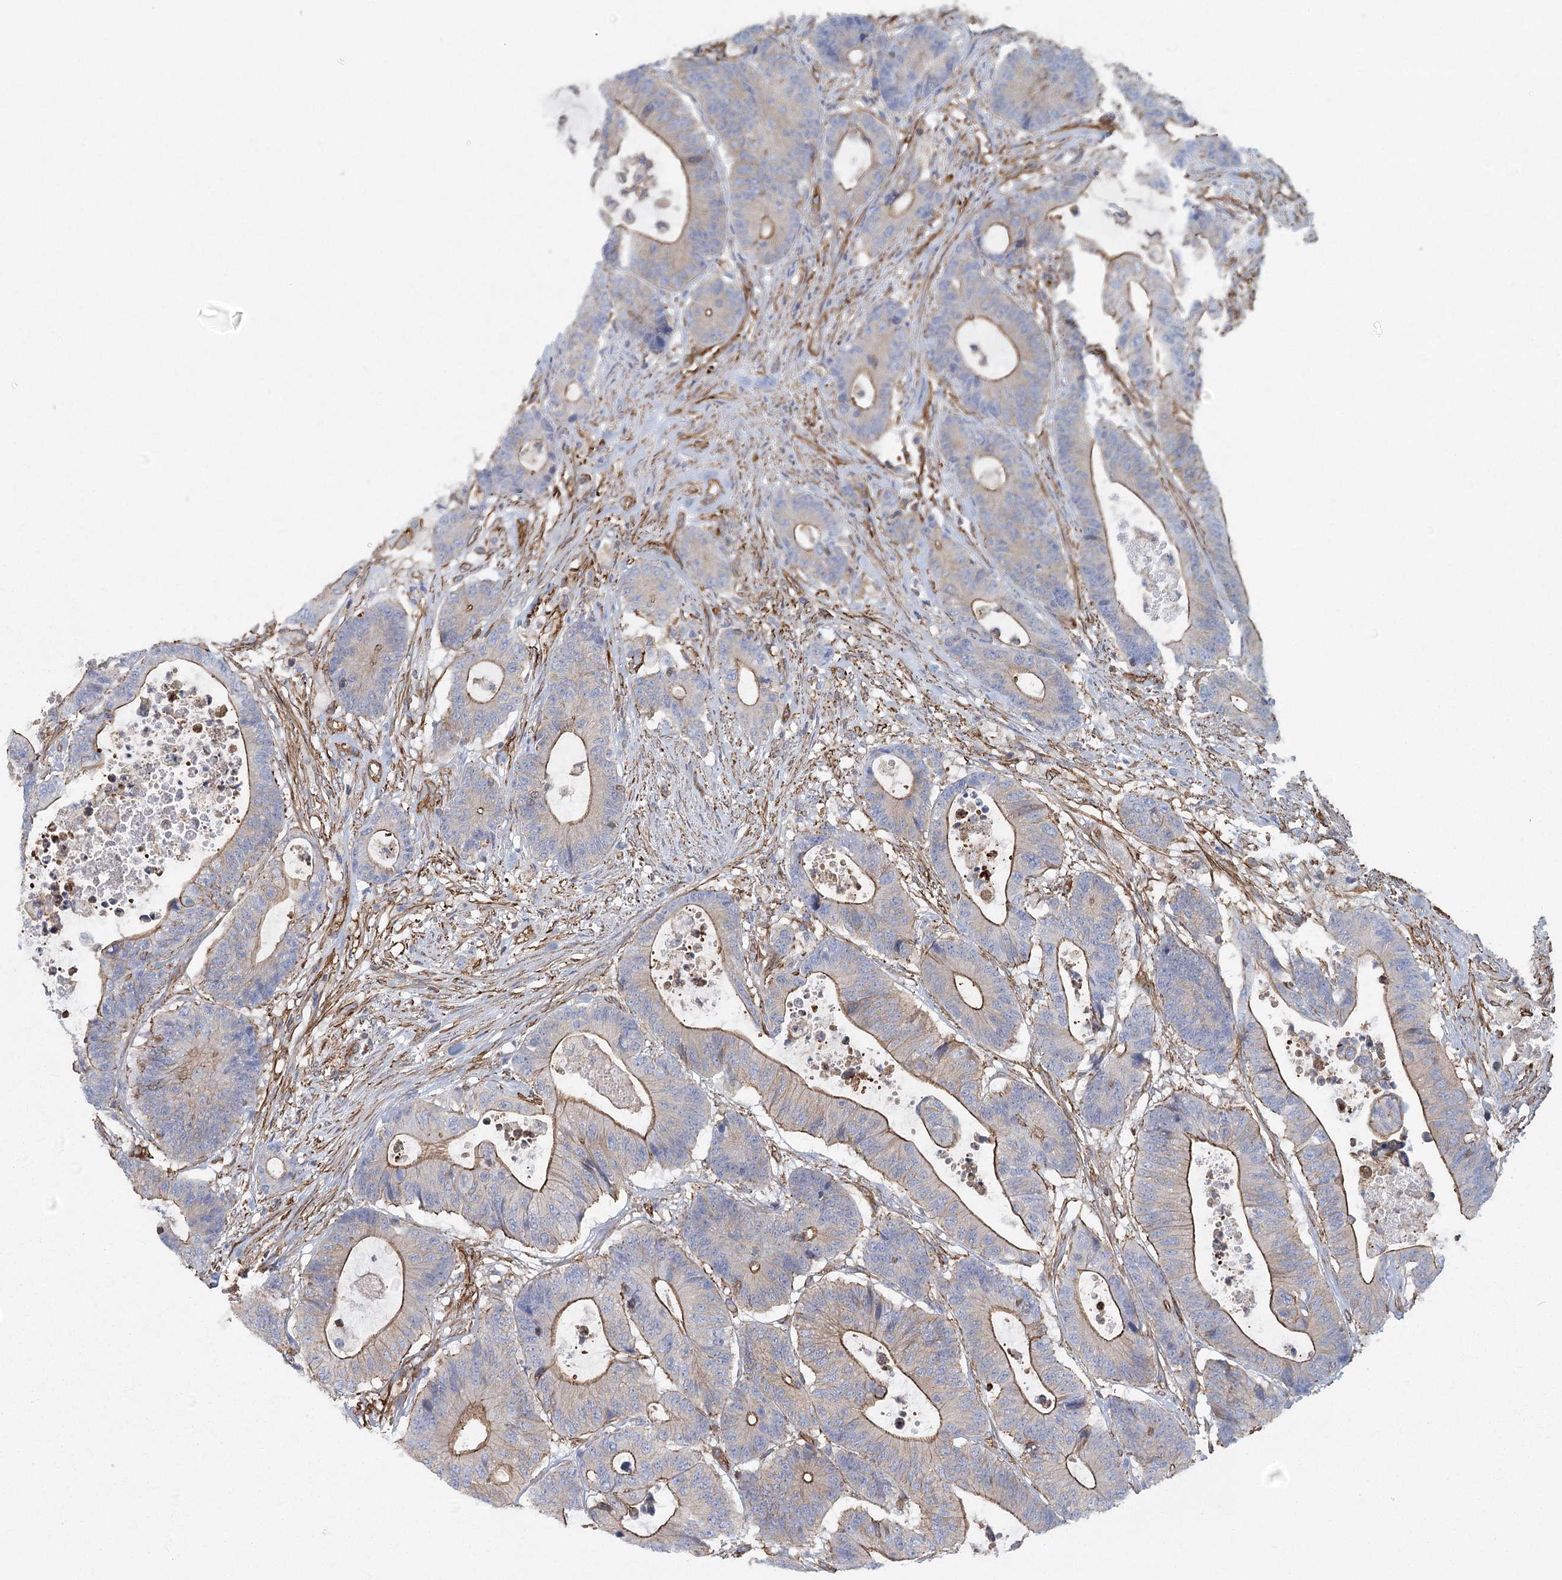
{"staining": {"intensity": "moderate", "quantity": ">75%", "location": "cytoplasmic/membranous"}, "tissue": "colorectal cancer", "cell_type": "Tumor cells", "image_type": "cancer", "snomed": [{"axis": "morphology", "description": "Adenocarcinoma, NOS"}, {"axis": "topography", "description": "Colon"}], "caption": "This histopathology image displays immunohistochemistry (IHC) staining of colorectal cancer (adenocarcinoma), with medium moderate cytoplasmic/membranous positivity in about >75% of tumor cells.", "gene": "IFT46", "patient": {"sex": "female", "age": 84}}